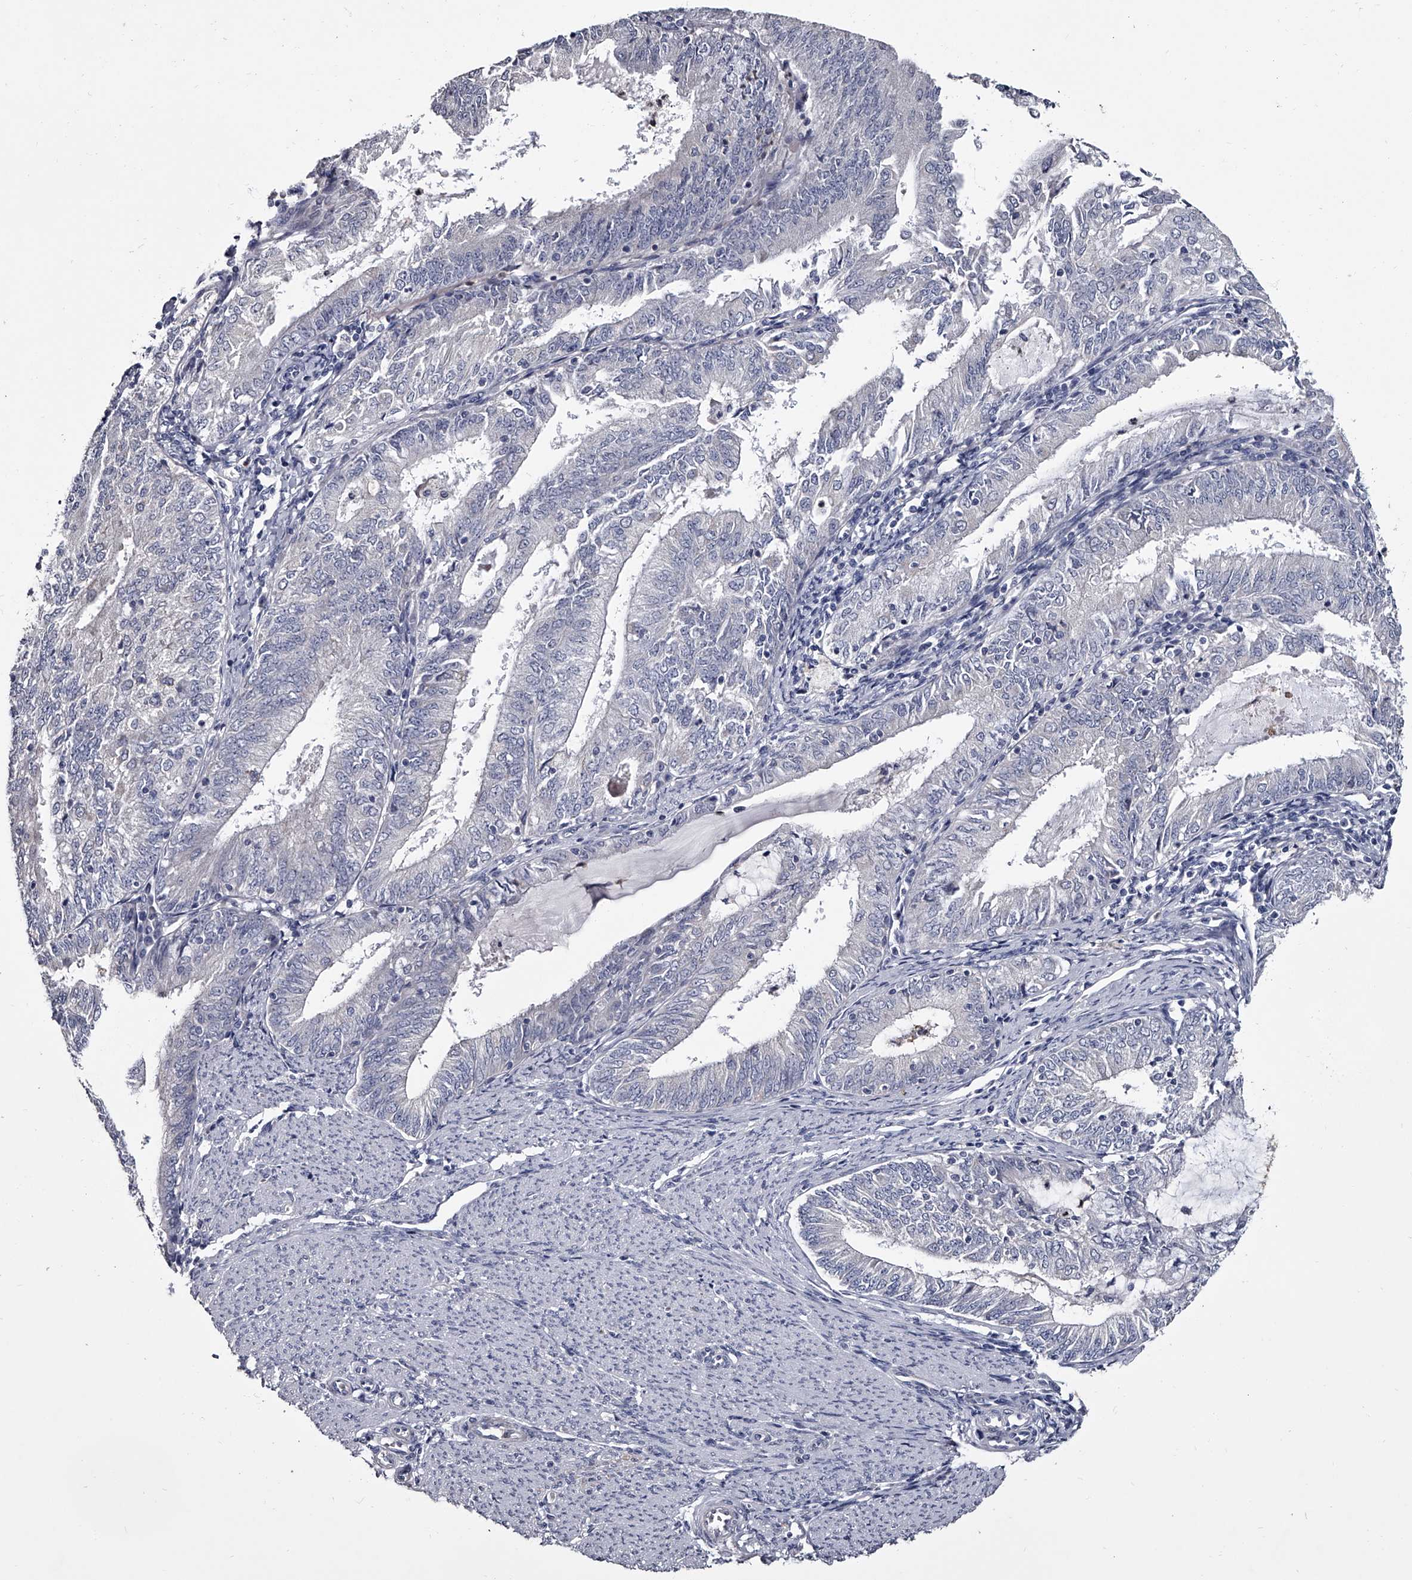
{"staining": {"intensity": "negative", "quantity": "none", "location": "none"}, "tissue": "endometrial cancer", "cell_type": "Tumor cells", "image_type": "cancer", "snomed": [{"axis": "morphology", "description": "Adenocarcinoma, NOS"}, {"axis": "topography", "description": "Endometrium"}], "caption": "IHC of human endometrial cancer (adenocarcinoma) exhibits no expression in tumor cells.", "gene": "GAPVD1", "patient": {"sex": "female", "age": 57}}